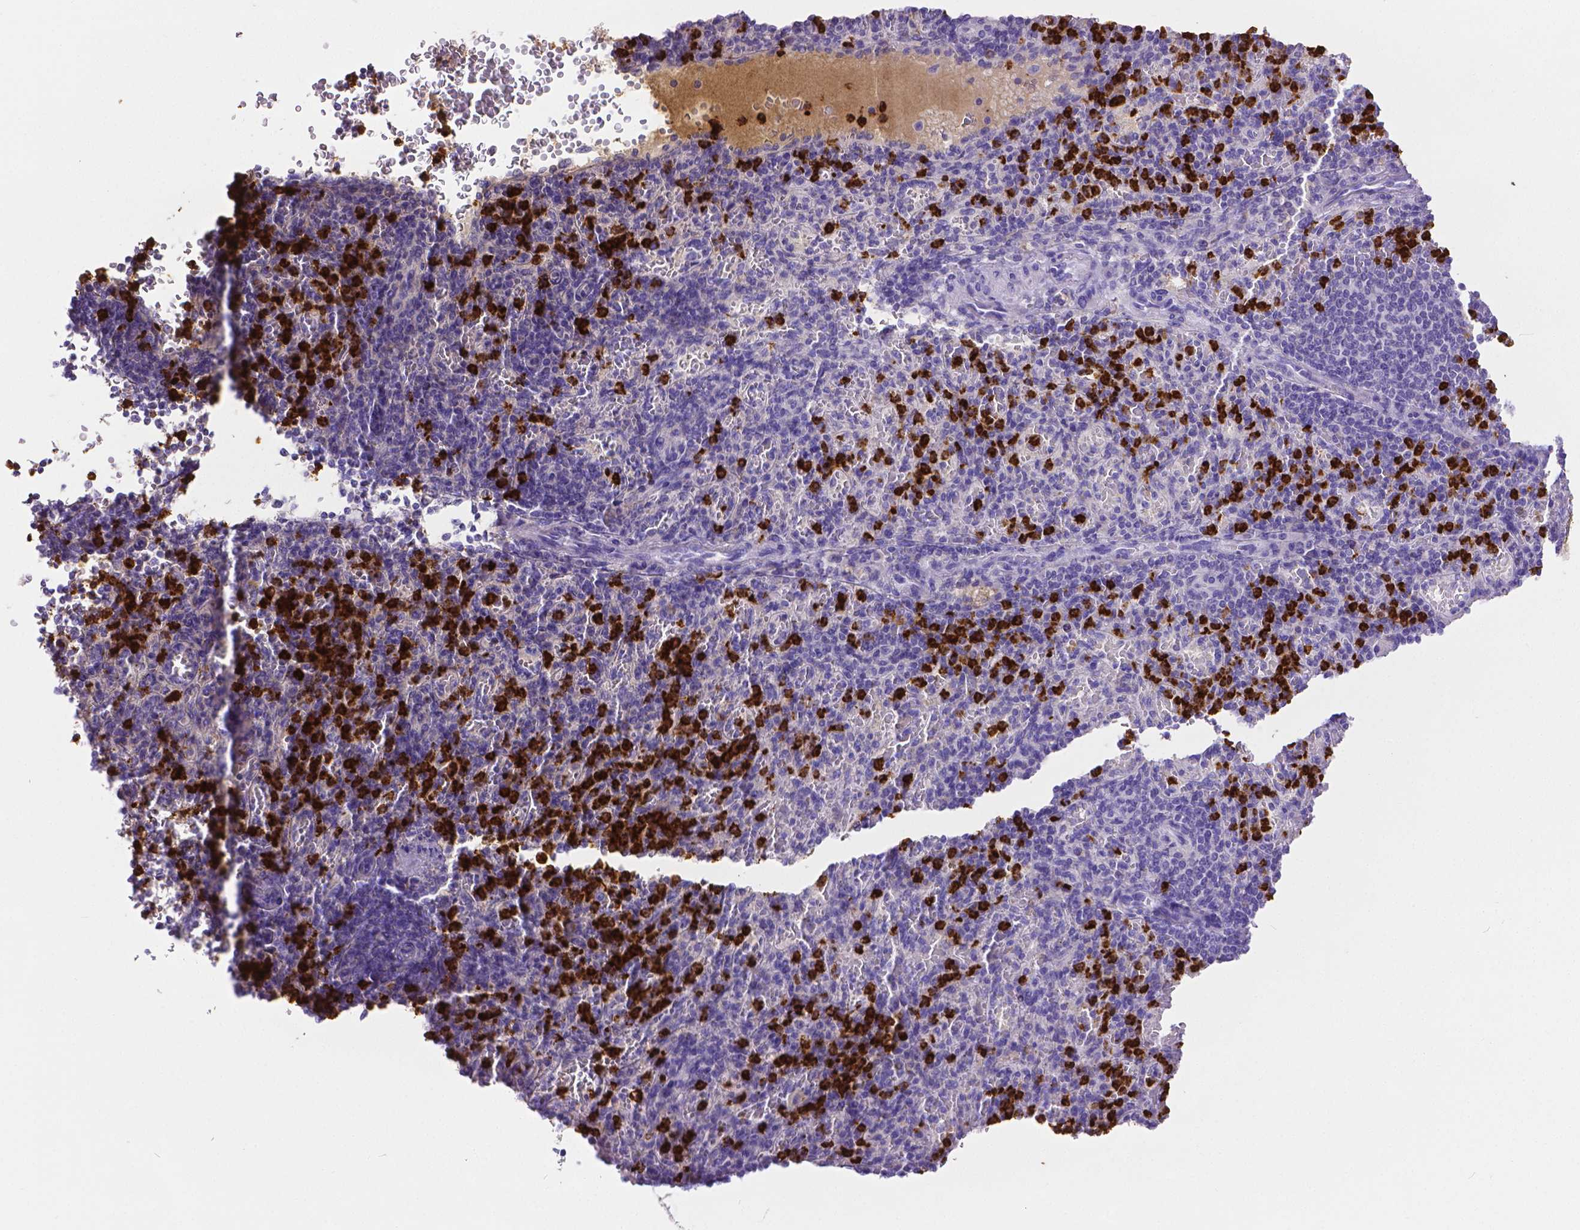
{"staining": {"intensity": "strong", "quantity": "<25%", "location": "cytoplasmic/membranous"}, "tissue": "spleen", "cell_type": "Cells in red pulp", "image_type": "normal", "snomed": [{"axis": "morphology", "description": "Normal tissue, NOS"}, {"axis": "topography", "description": "Spleen"}], "caption": "Immunohistochemical staining of unremarkable human spleen displays medium levels of strong cytoplasmic/membranous expression in approximately <25% of cells in red pulp. The staining was performed using DAB to visualize the protein expression in brown, while the nuclei were stained in blue with hematoxylin (Magnification: 20x).", "gene": "MMP9", "patient": {"sex": "female", "age": 74}}